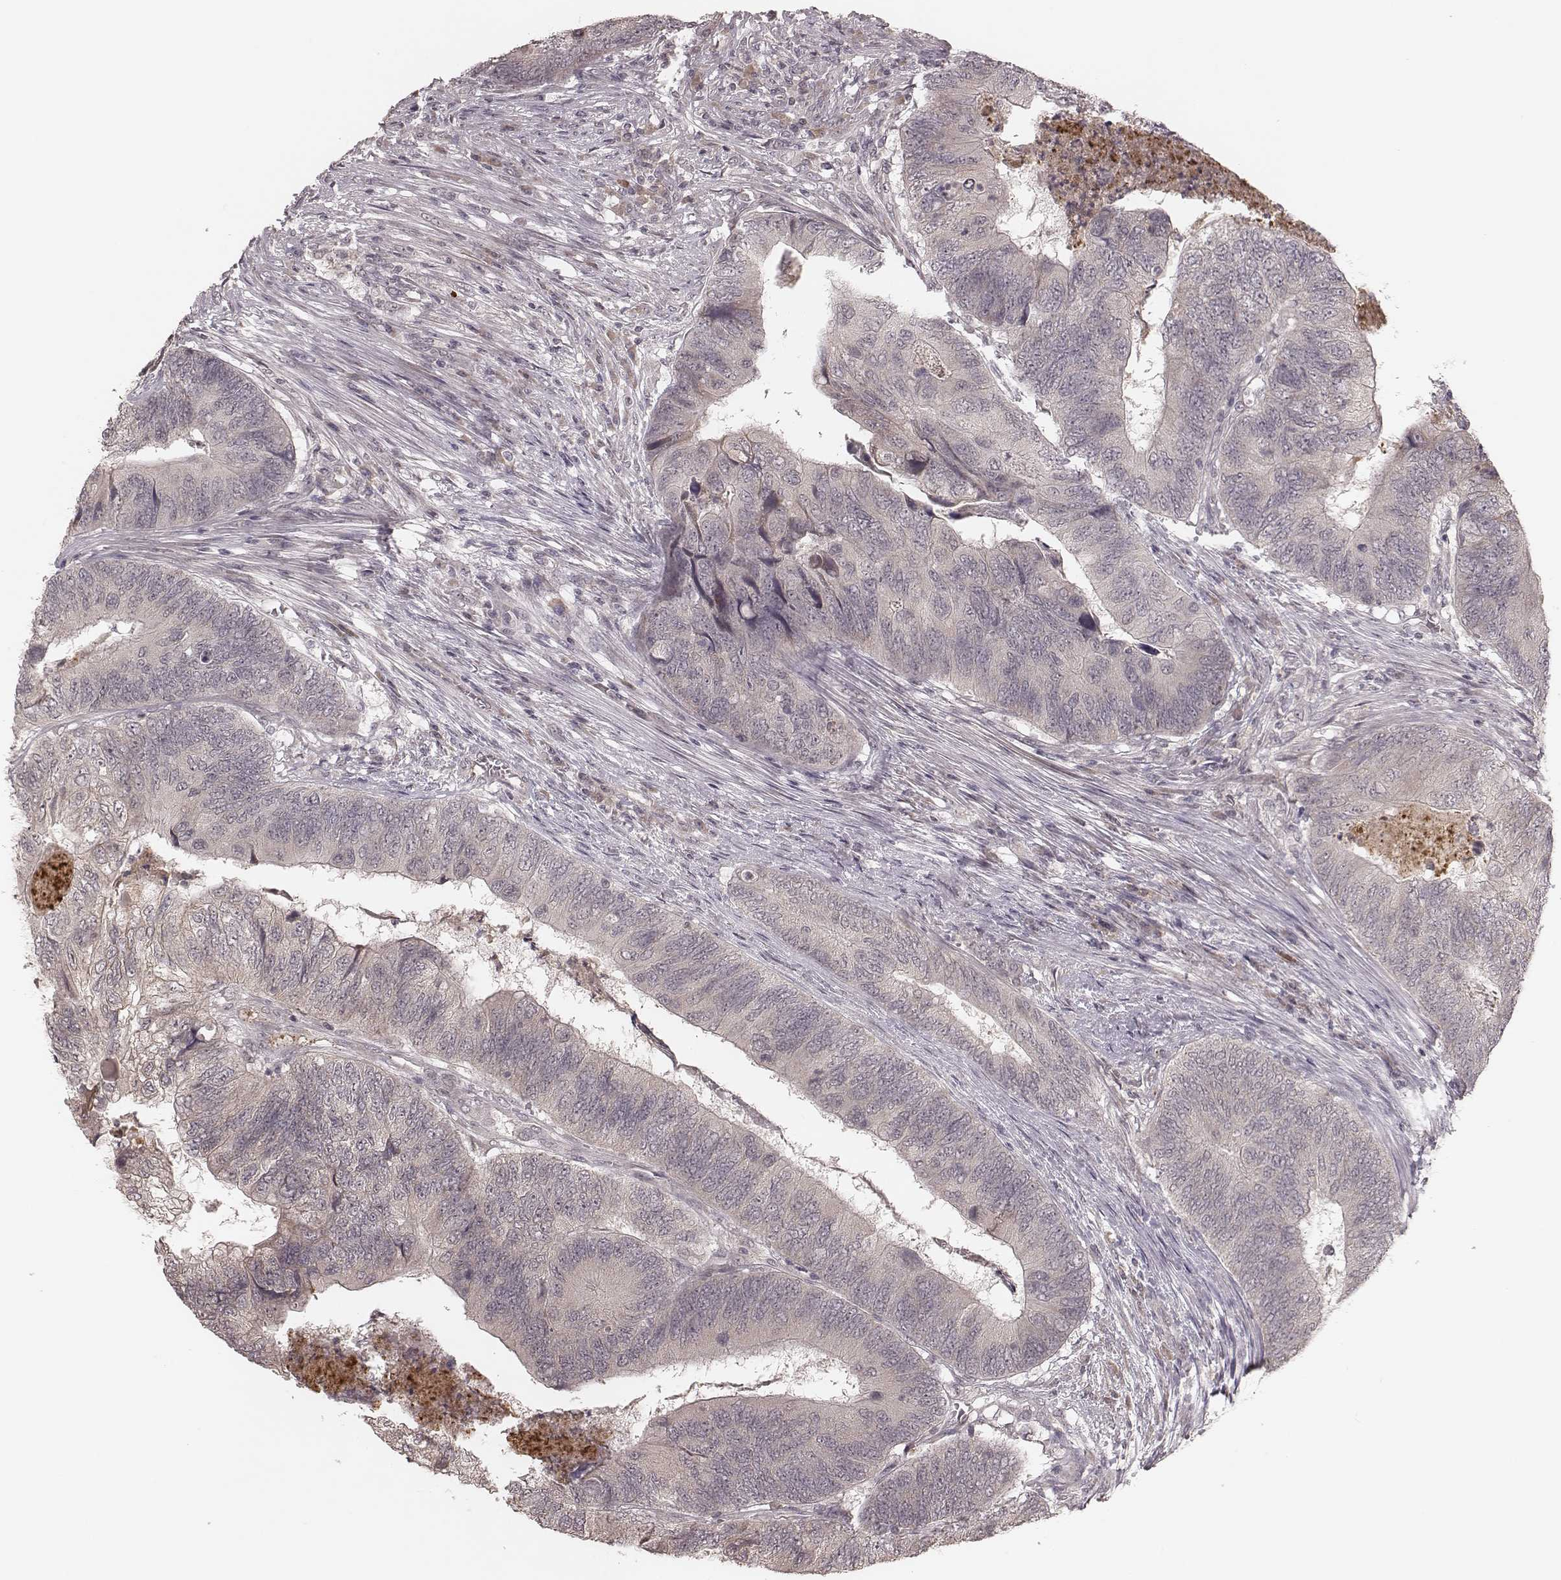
{"staining": {"intensity": "negative", "quantity": "none", "location": "none"}, "tissue": "colorectal cancer", "cell_type": "Tumor cells", "image_type": "cancer", "snomed": [{"axis": "morphology", "description": "Adenocarcinoma, NOS"}, {"axis": "topography", "description": "Colon"}], "caption": "Protein analysis of colorectal cancer demonstrates no significant positivity in tumor cells. (DAB immunohistochemistry with hematoxylin counter stain).", "gene": "IL5", "patient": {"sex": "female", "age": 67}}